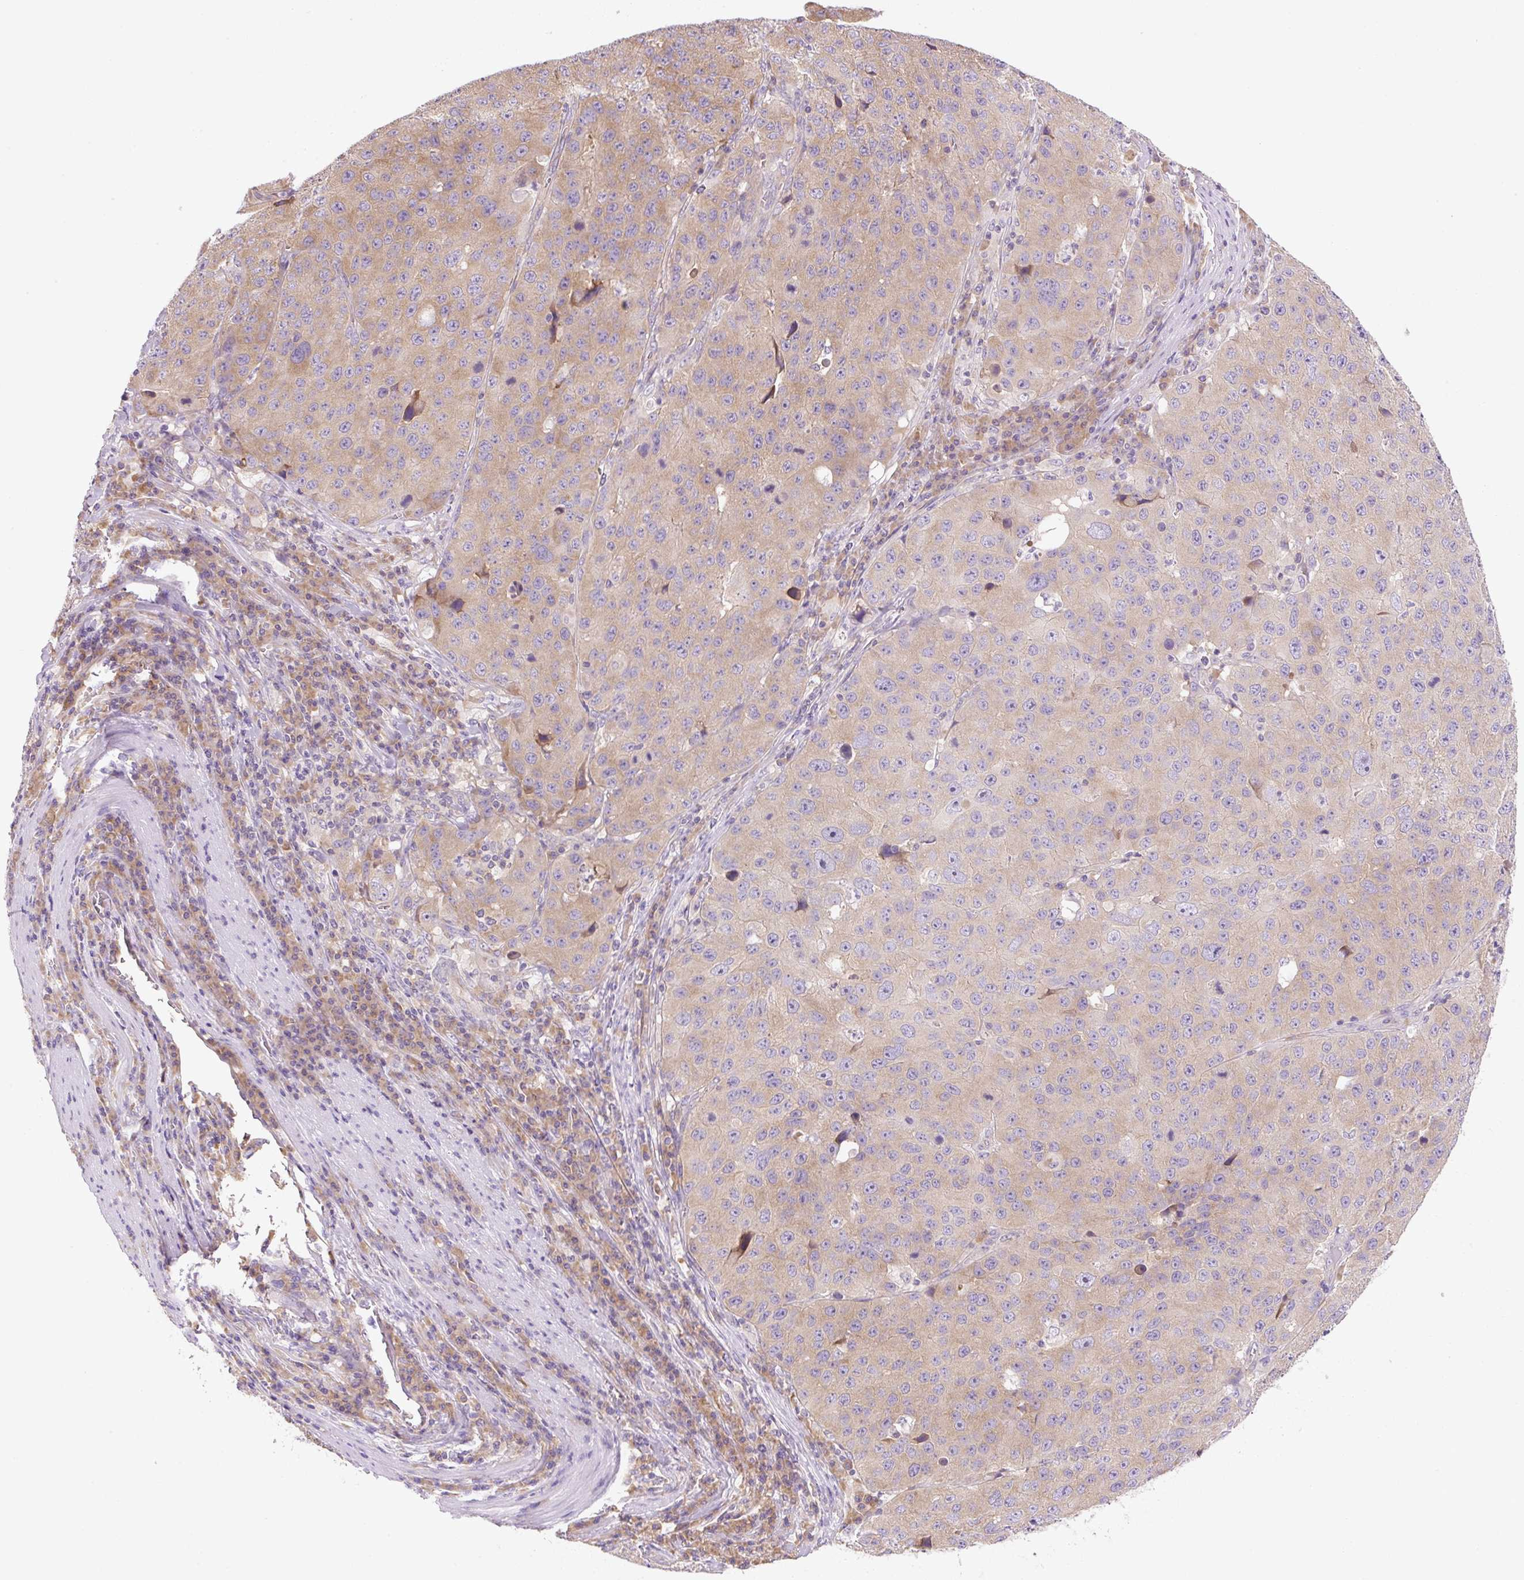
{"staining": {"intensity": "weak", "quantity": ">75%", "location": "cytoplasmic/membranous"}, "tissue": "stomach cancer", "cell_type": "Tumor cells", "image_type": "cancer", "snomed": [{"axis": "morphology", "description": "Adenocarcinoma, NOS"}, {"axis": "topography", "description": "Stomach"}], "caption": "A micrograph of human stomach cancer stained for a protein shows weak cytoplasmic/membranous brown staining in tumor cells.", "gene": "RPL18A", "patient": {"sex": "male", "age": 71}}